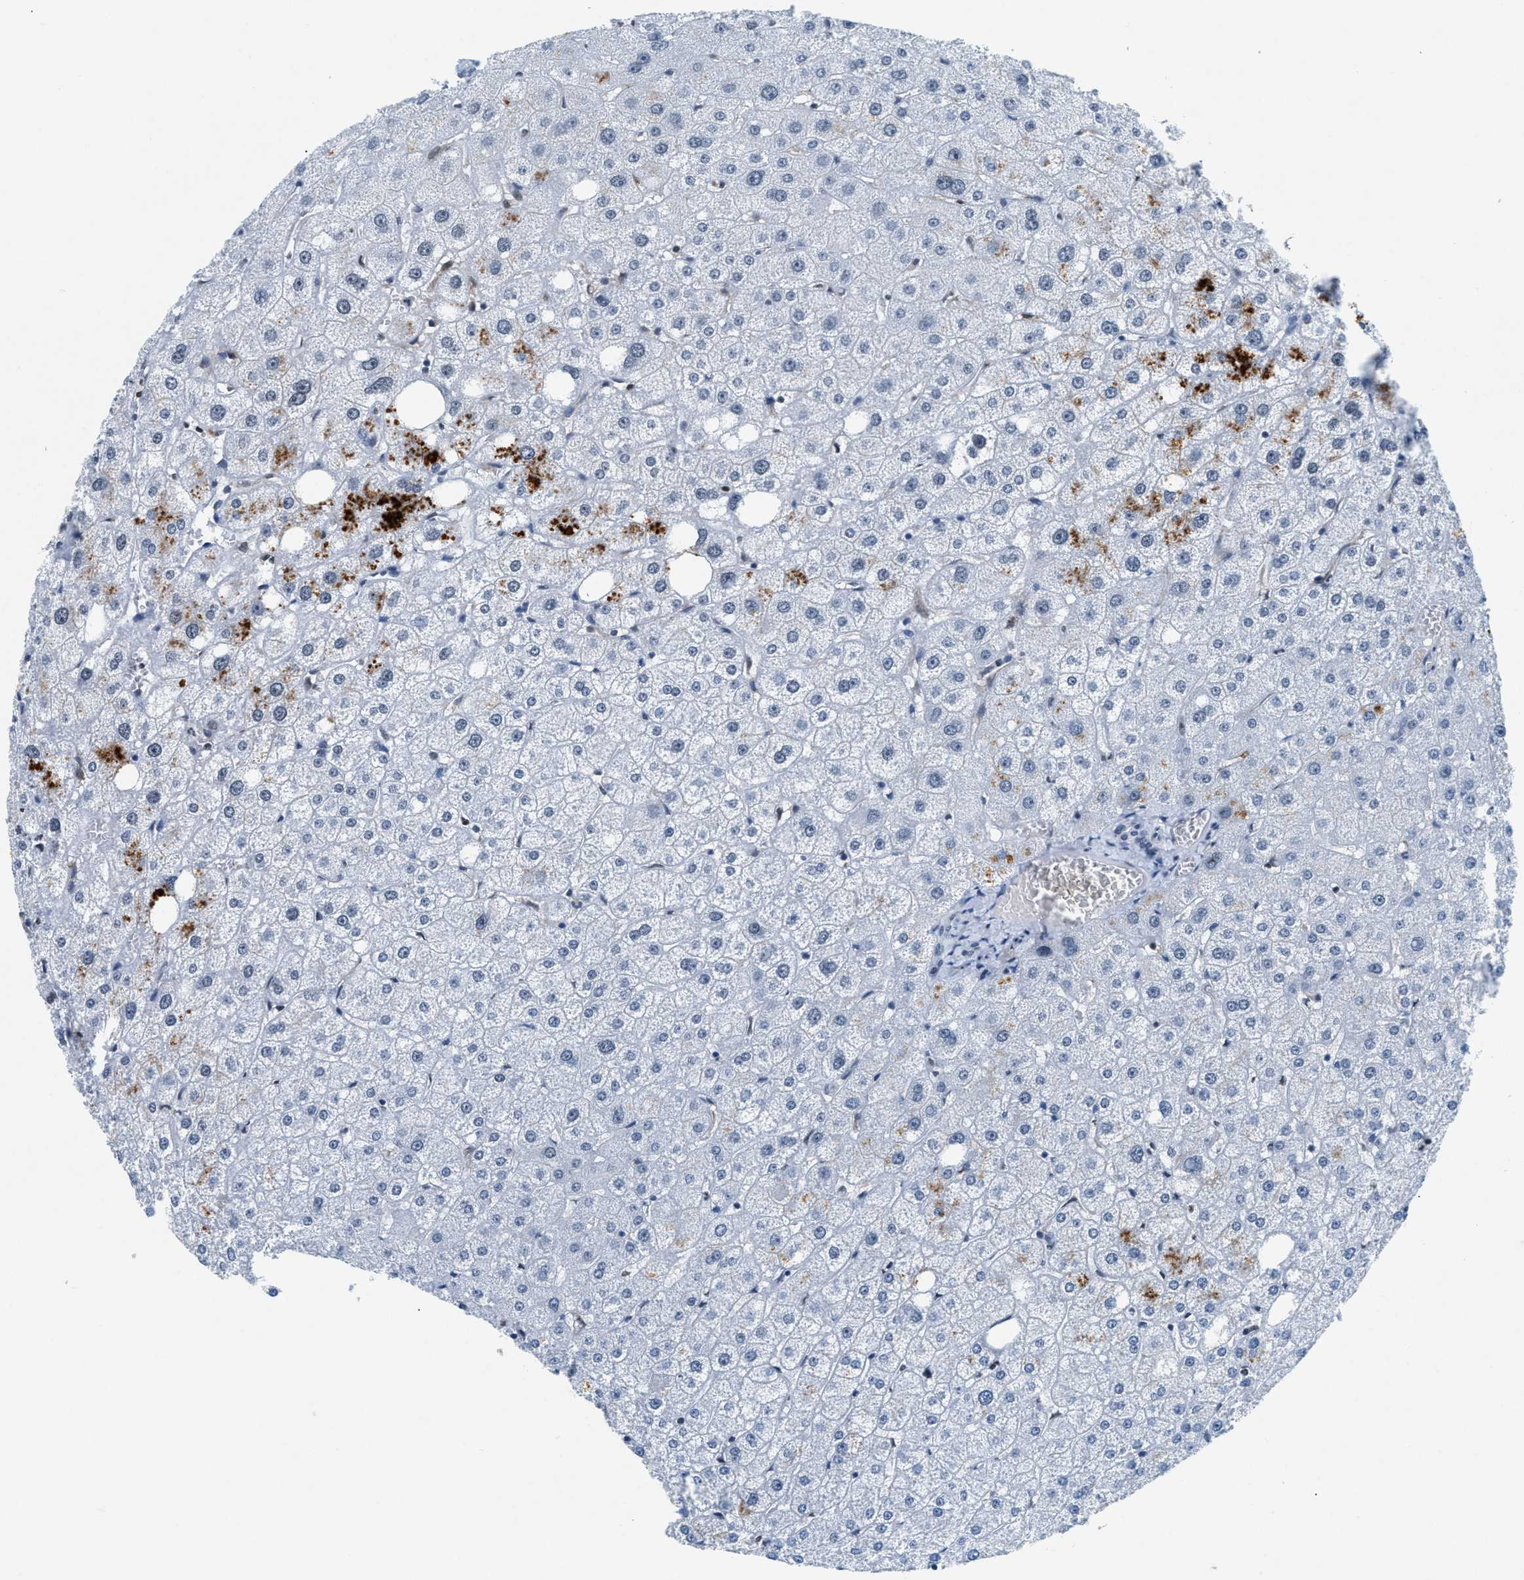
{"staining": {"intensity": "negative", "quantity": "none", "location": "none"}, "tissue": "liver", "cell_type": "Cholangiocytes", "image_type": "normal", "snomed": [{"axis": "morphology", "description": "Normal tissue, NOS"}, {"axis": "topography", "description": "Liver"}], "caption": "Immunohistochemistry (IHC) of benign human liver demonstrates no positivity in cholangiocytes.", "gene": "UVRAG", "patient": {"sex": "male", "age": 73}}